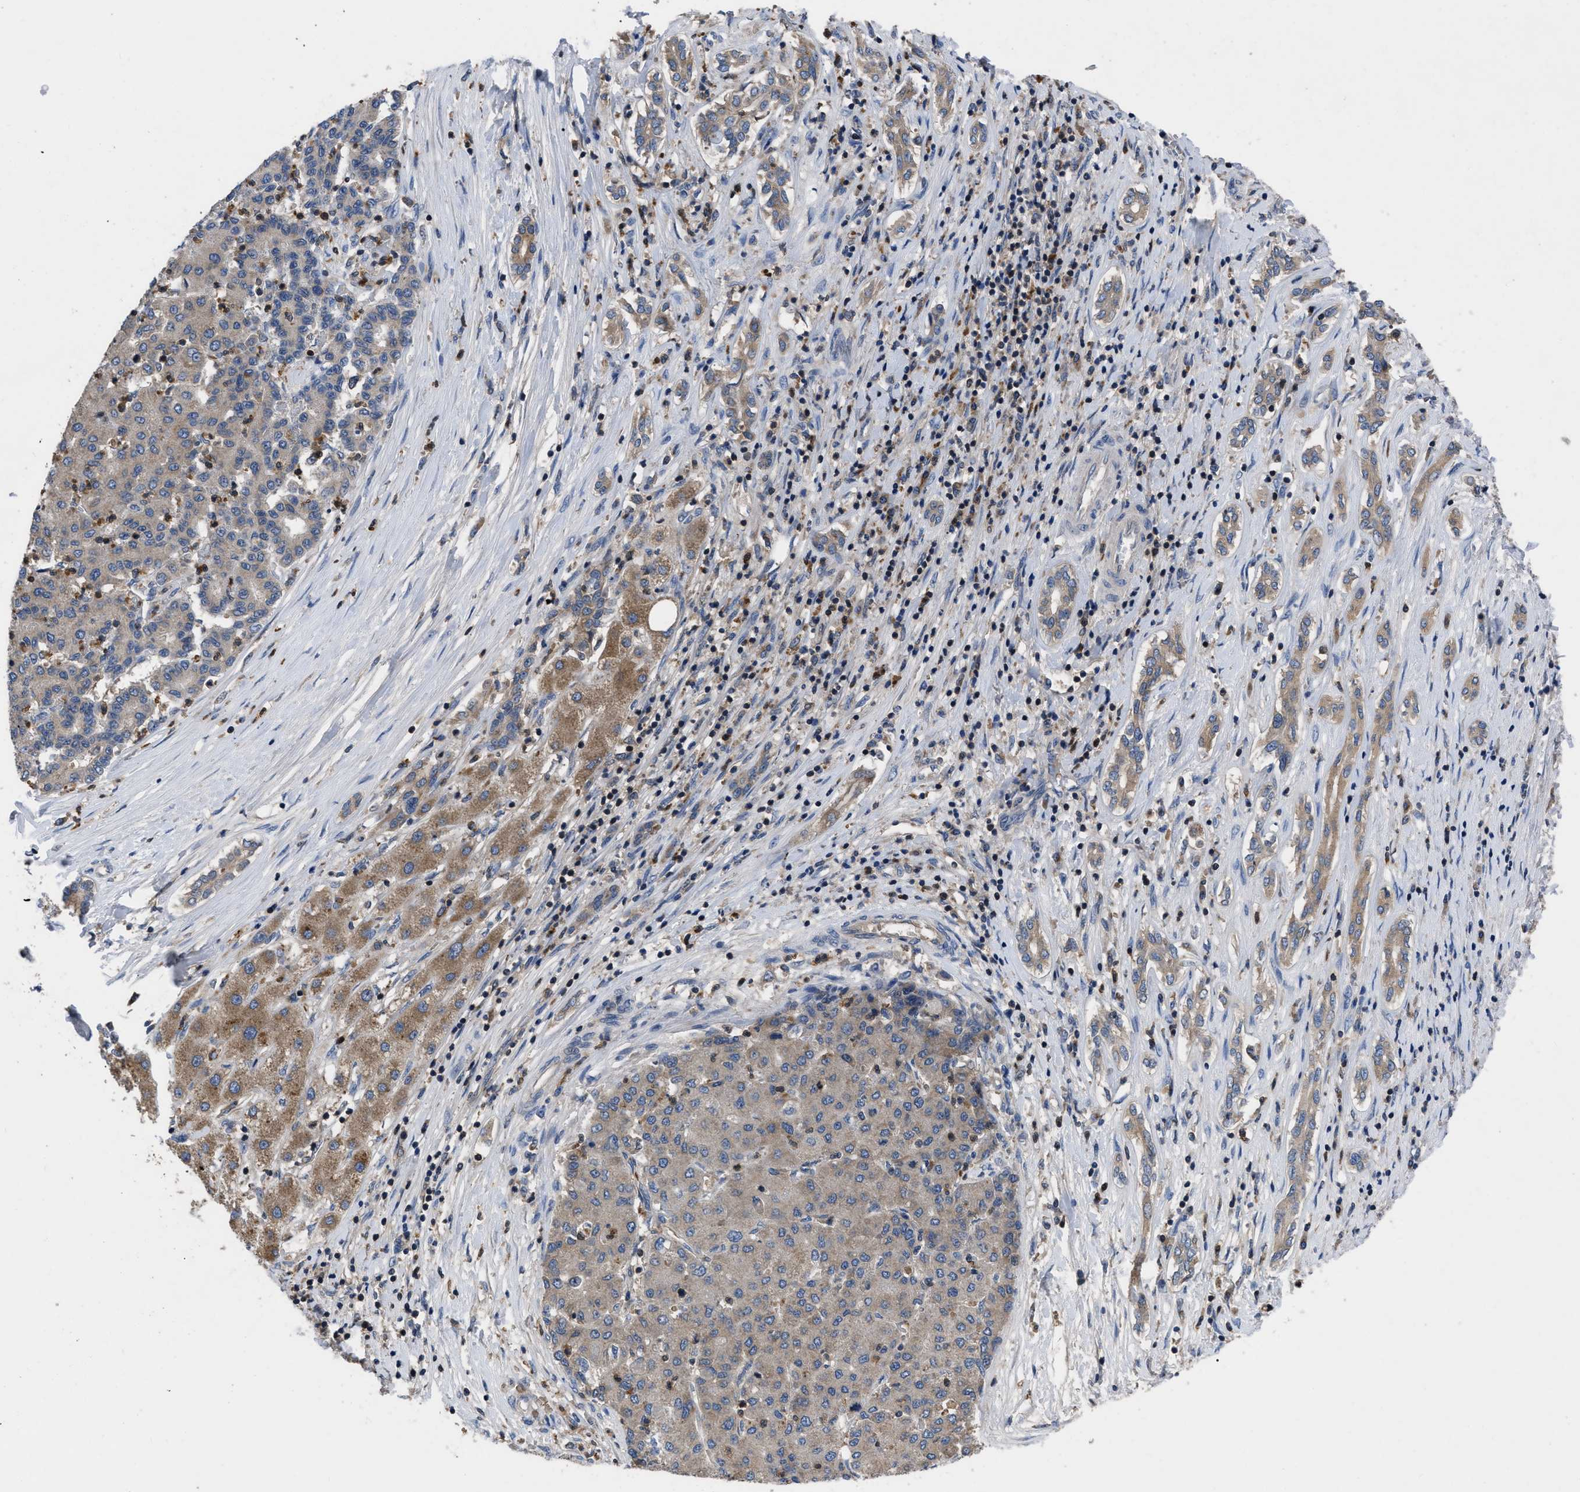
{"staining": {"intensity": "weak", "quantity": ">75%", "location": "cytoplasmic/membranous"}, "tissue": "liver cancer", "cell_type": "Tumor cells", "image_type": "cancer", "snomed": [{"axis": "morphology", "description": "Carcinoma, Hepatocellular, NOS"}, {"axis": "topography", "description": "Liver"}], "caption": "The photomicrograph shows a brown stain indicating the presence of a protein in the cytoplasmic/membranous of tumor cells in hepatocellular carcinoma (liver).", "gene": "YBEY", "patient": {"sex": "male", "age": 65}}